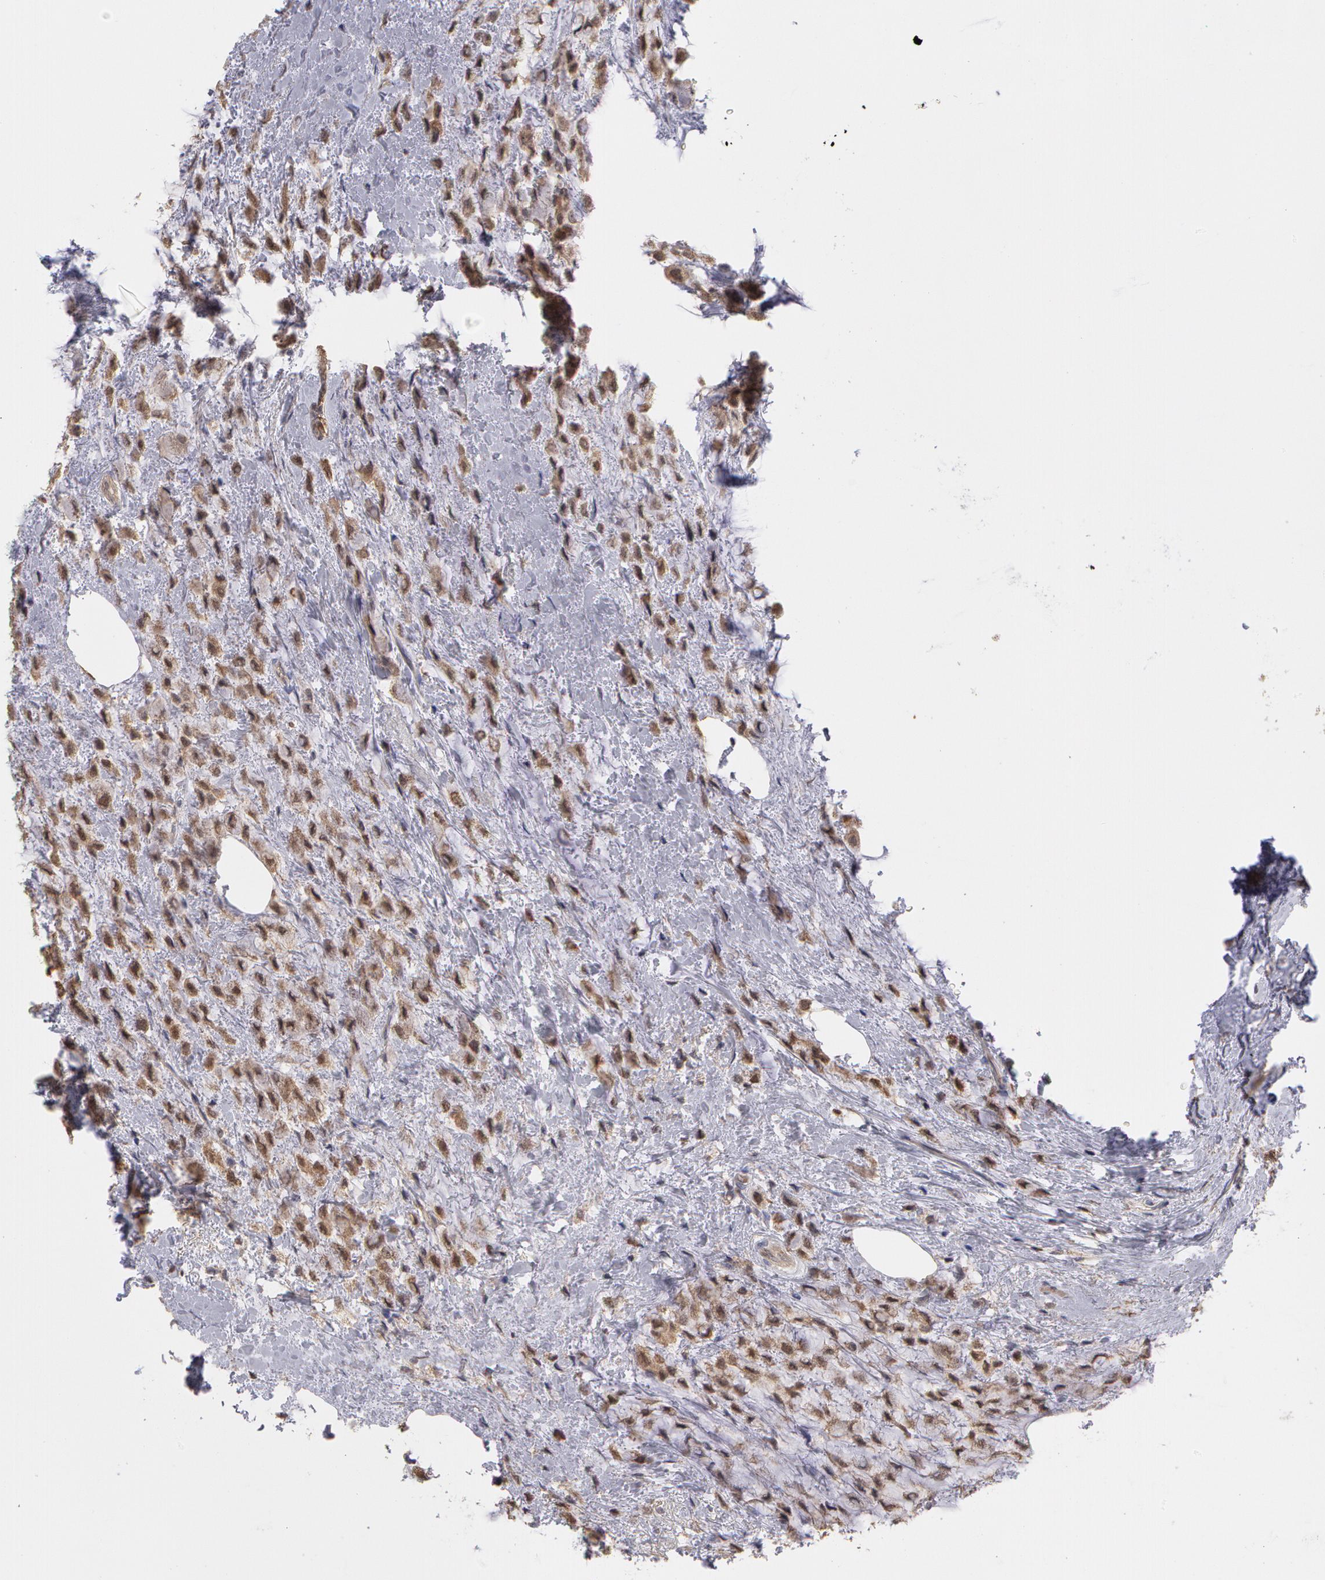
{"staining": {"intensity": "moderate", "quantity": ">75%", "location": "cytoplasmic/membranous"}, "tissue": "breast cancer", "cell_type": "Tumor cells", "image_type": "cancer", "snomed": [{"axis": "morphology", "description": "Lobular carcinoma"}, {"axis": "topography", "description": "Breast"}], "caption": "A brown stain shows moderate cytoplasmic/membranous positivity of a protein in breast lobular carcinoma tumor cells. (DAB IHC with brightfield microscopy, high magnification).", "gene": "MPST", "patient": {"sex": "female", "age": 85}}